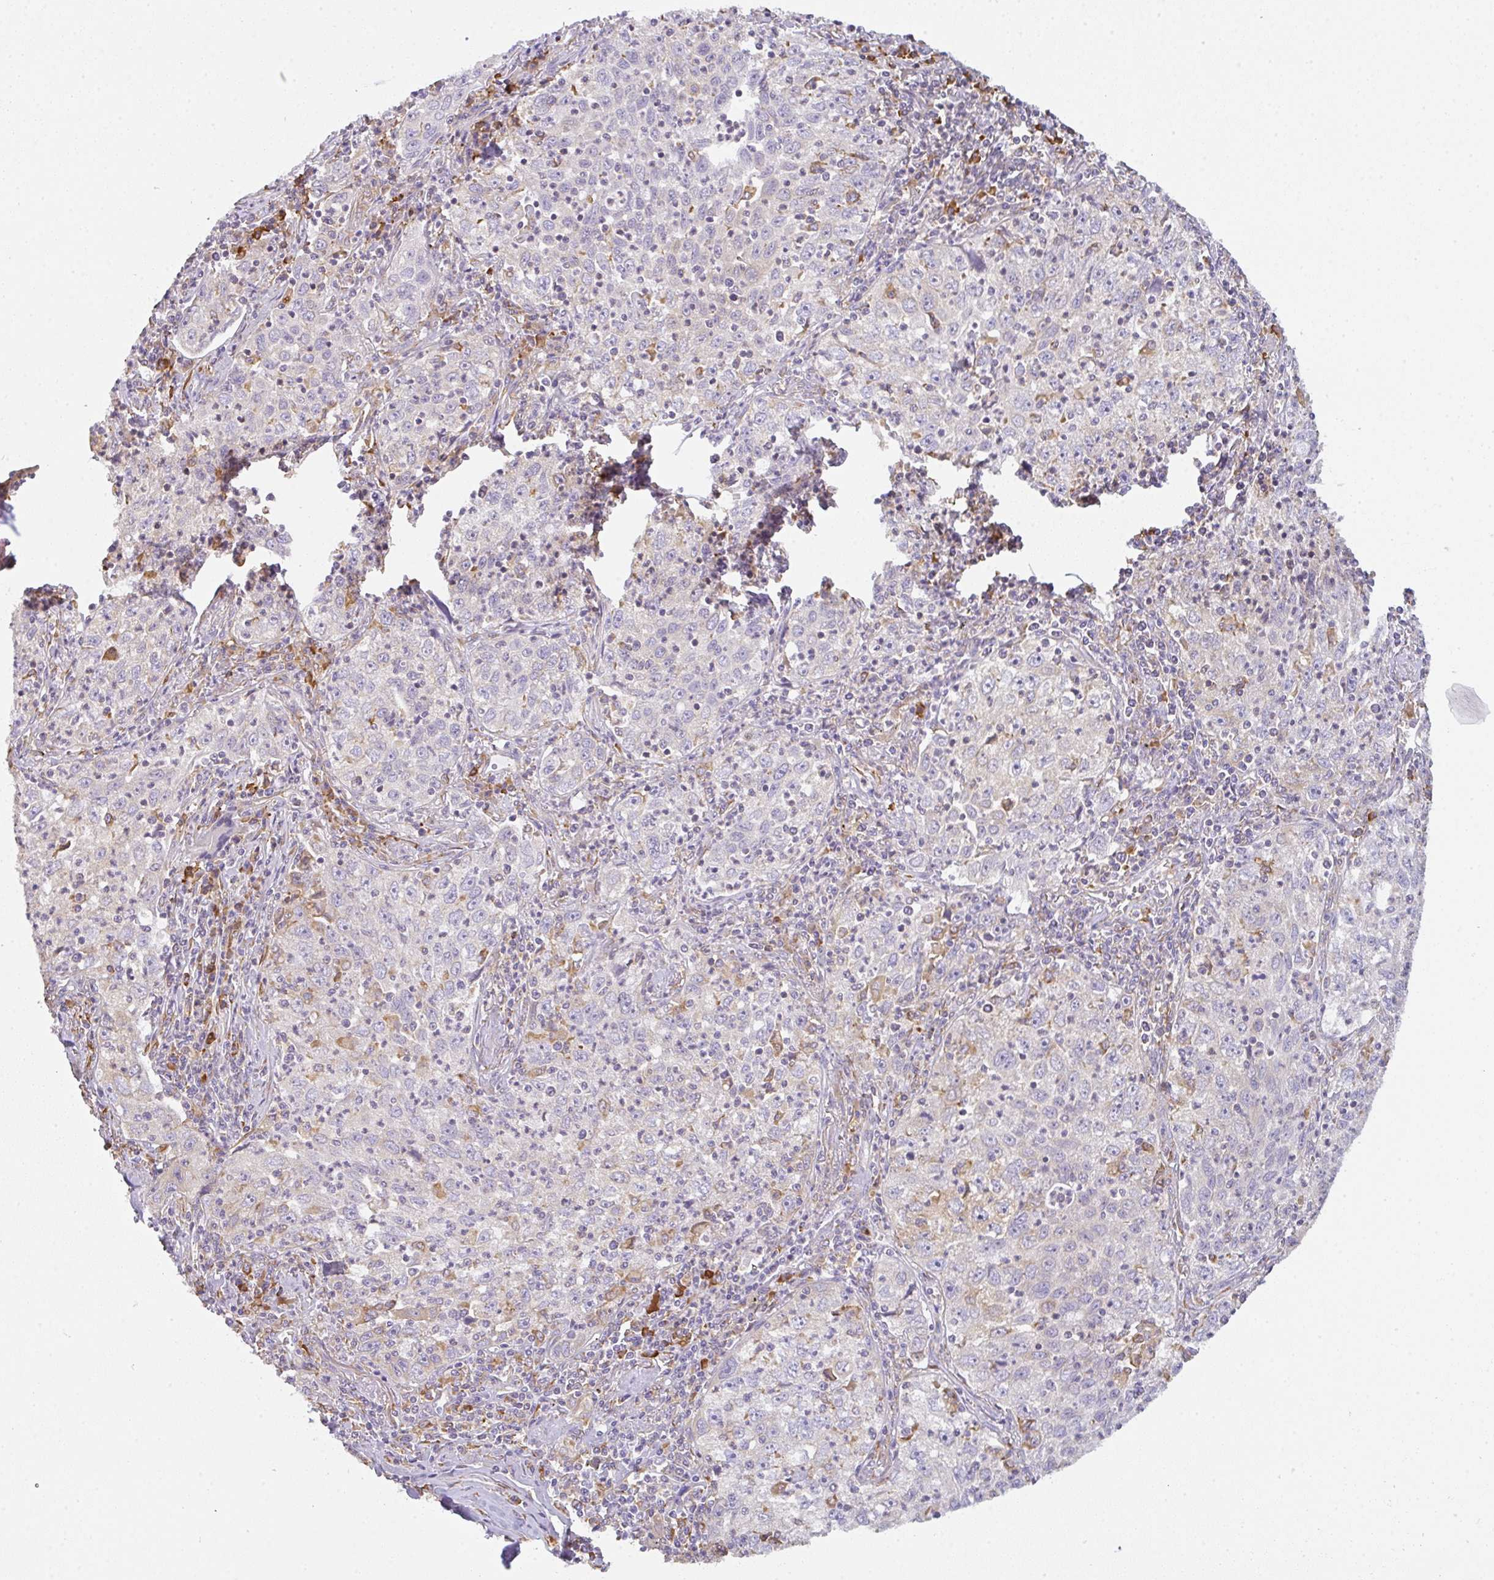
{"staining": {"intensity": "negative", "quantity": "none", "location": "none"}, "tissue": "lung cancer", "cell_type": "Tumor cells", "image_type": "cancer", "snomed": [{"axis": "morphology", "description": "Squamous cell carcinoma, NOS"}, {"axis": "topography", "description": "Lung"}], "caption": "Human lung cancer (squamous cell carcinoma) stained for a protein using immunohistochemistry exhibits no positivity in tumor cells.", "gene": "DOK4", "patient": {"sex": "male", "age": 71}}